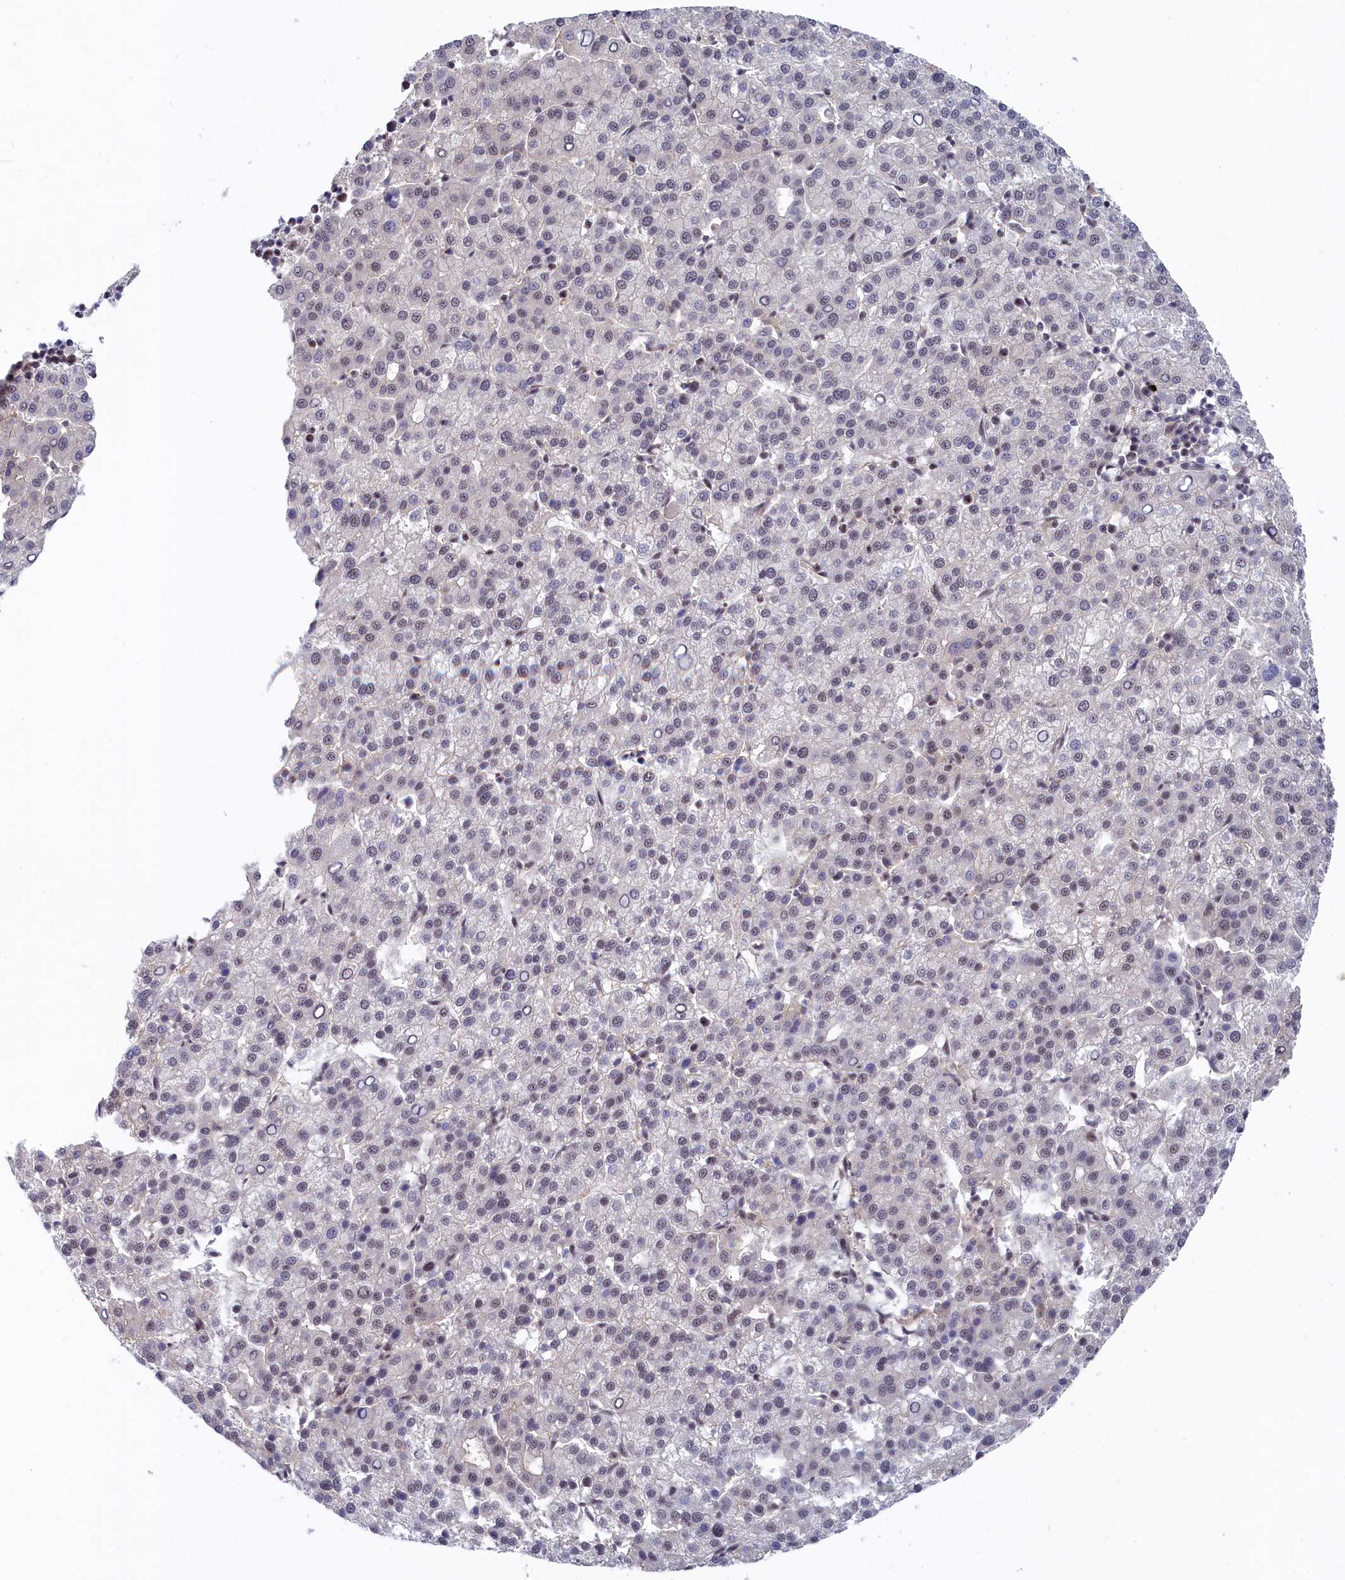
{"staining": {"intensity": "weak", "quantity": "25%-75%", "location": "nuclear"}, "tissue": "liver cancer", "cell_type": "Tumor cells", "image_type": "cancer", "snomed": [{"axis": "morphology", "description": "Carcinoma, Hepatocellular, NOS"}, {"axis": "topography", "description": "Liver"}], "caption": "Immunohistochemistry image of neoplastic tissue: liver hepatocellular carcinoma stained using immunohistochemistry exhibits low levels of weak protein expression localized specifically in the nuclear of tumor cells, appearing as a nuclear brown color.", "gene": "TAB1", "patient": {"sex": "female", "age": 58}}